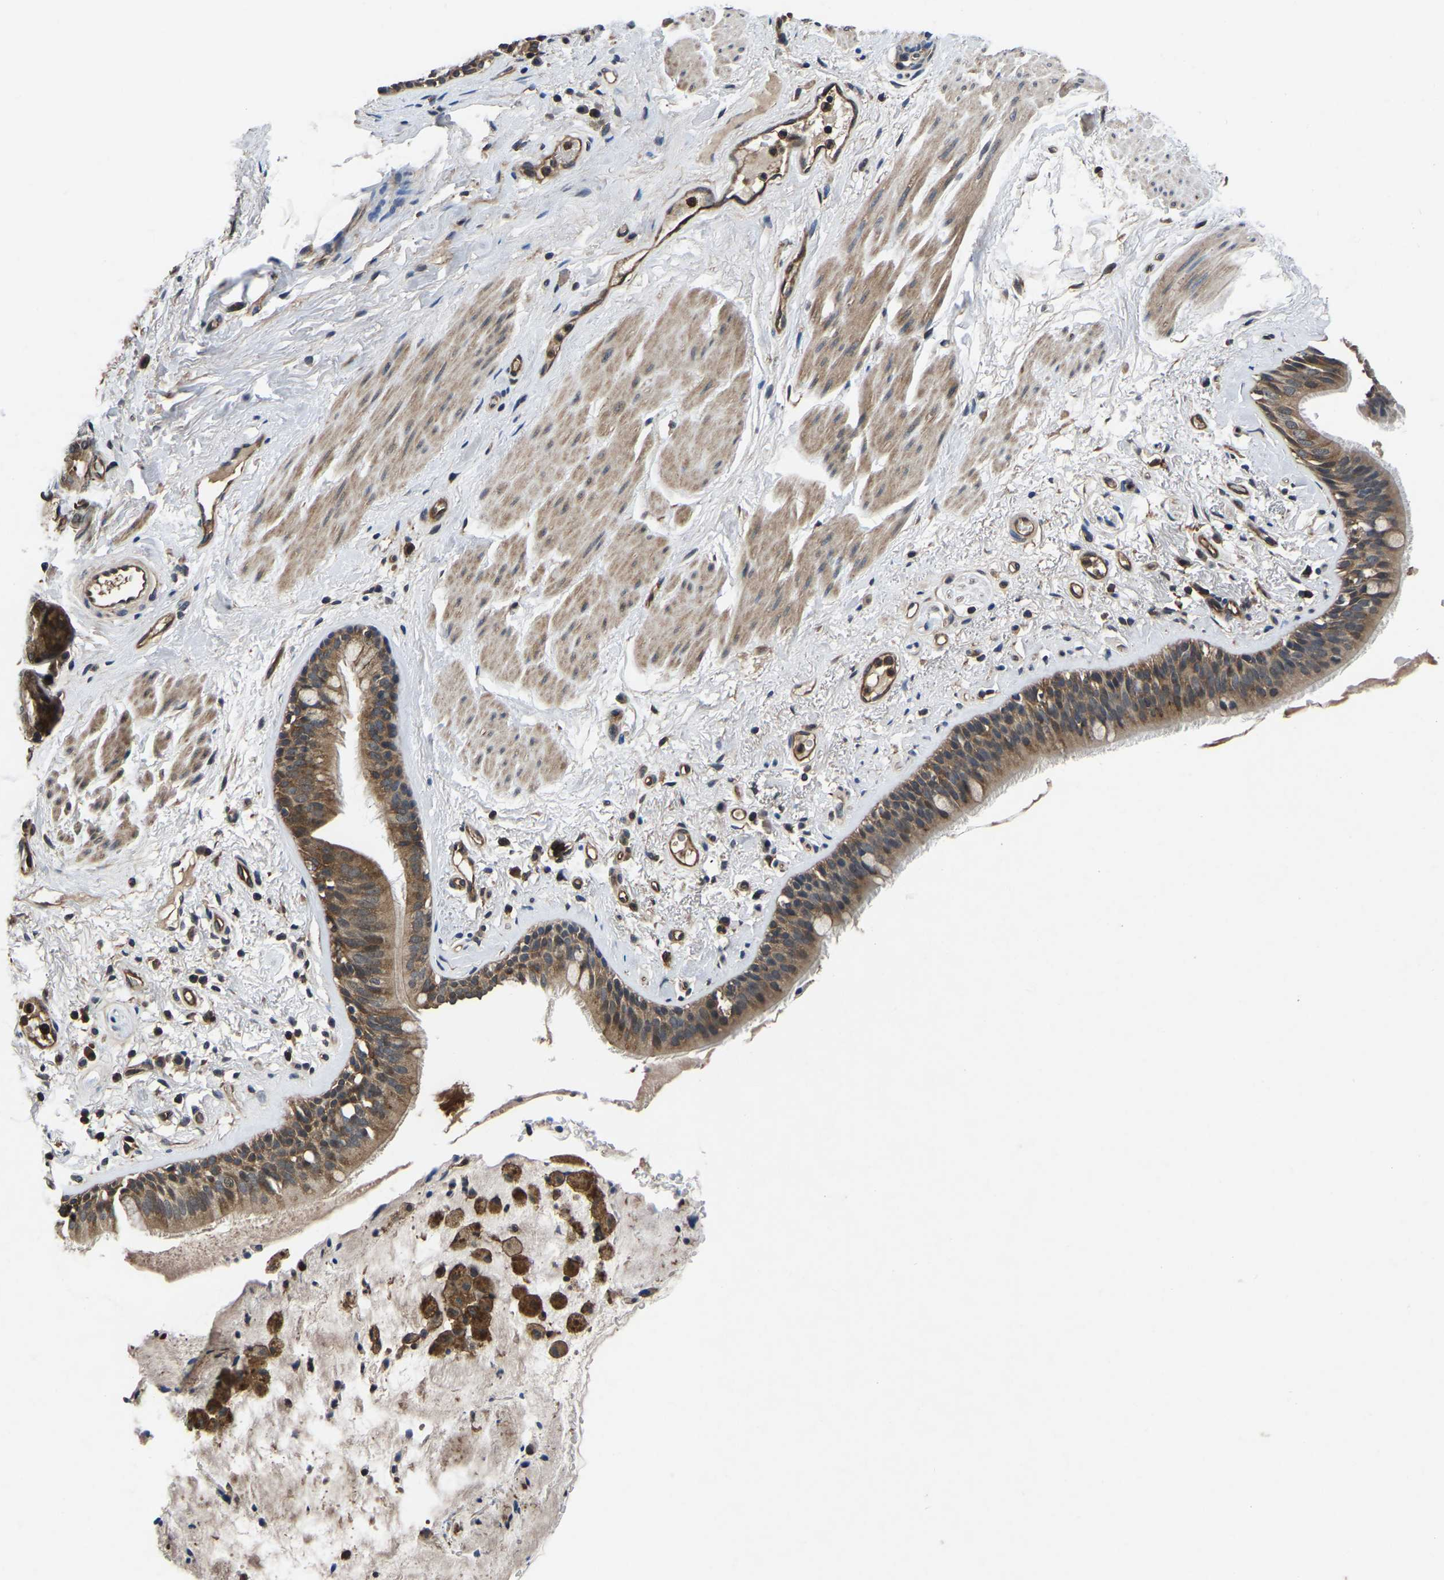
{"staining": {"intensity": "moderate", "quantity": ">75%", "location": "cytoplasmic/membranous"}, "tissue": "bronchus", "cell_type": "Respiratory epithelial cells", "image_type": "normal", "snomed": [{"axis": "morphology", "description": "Normal tissue, NOS"}, {"axis": "topography", "description": "Cartilage tissue"}], "caption": "Immunohistochemical staining of unremarkable human bronchus exhibits moderate cytoplasmic/membranous protein expression in about >75% of respiratory epithelial cells.", "gene": "FGD5", "patient": {"sex": "female", "age": 63}}